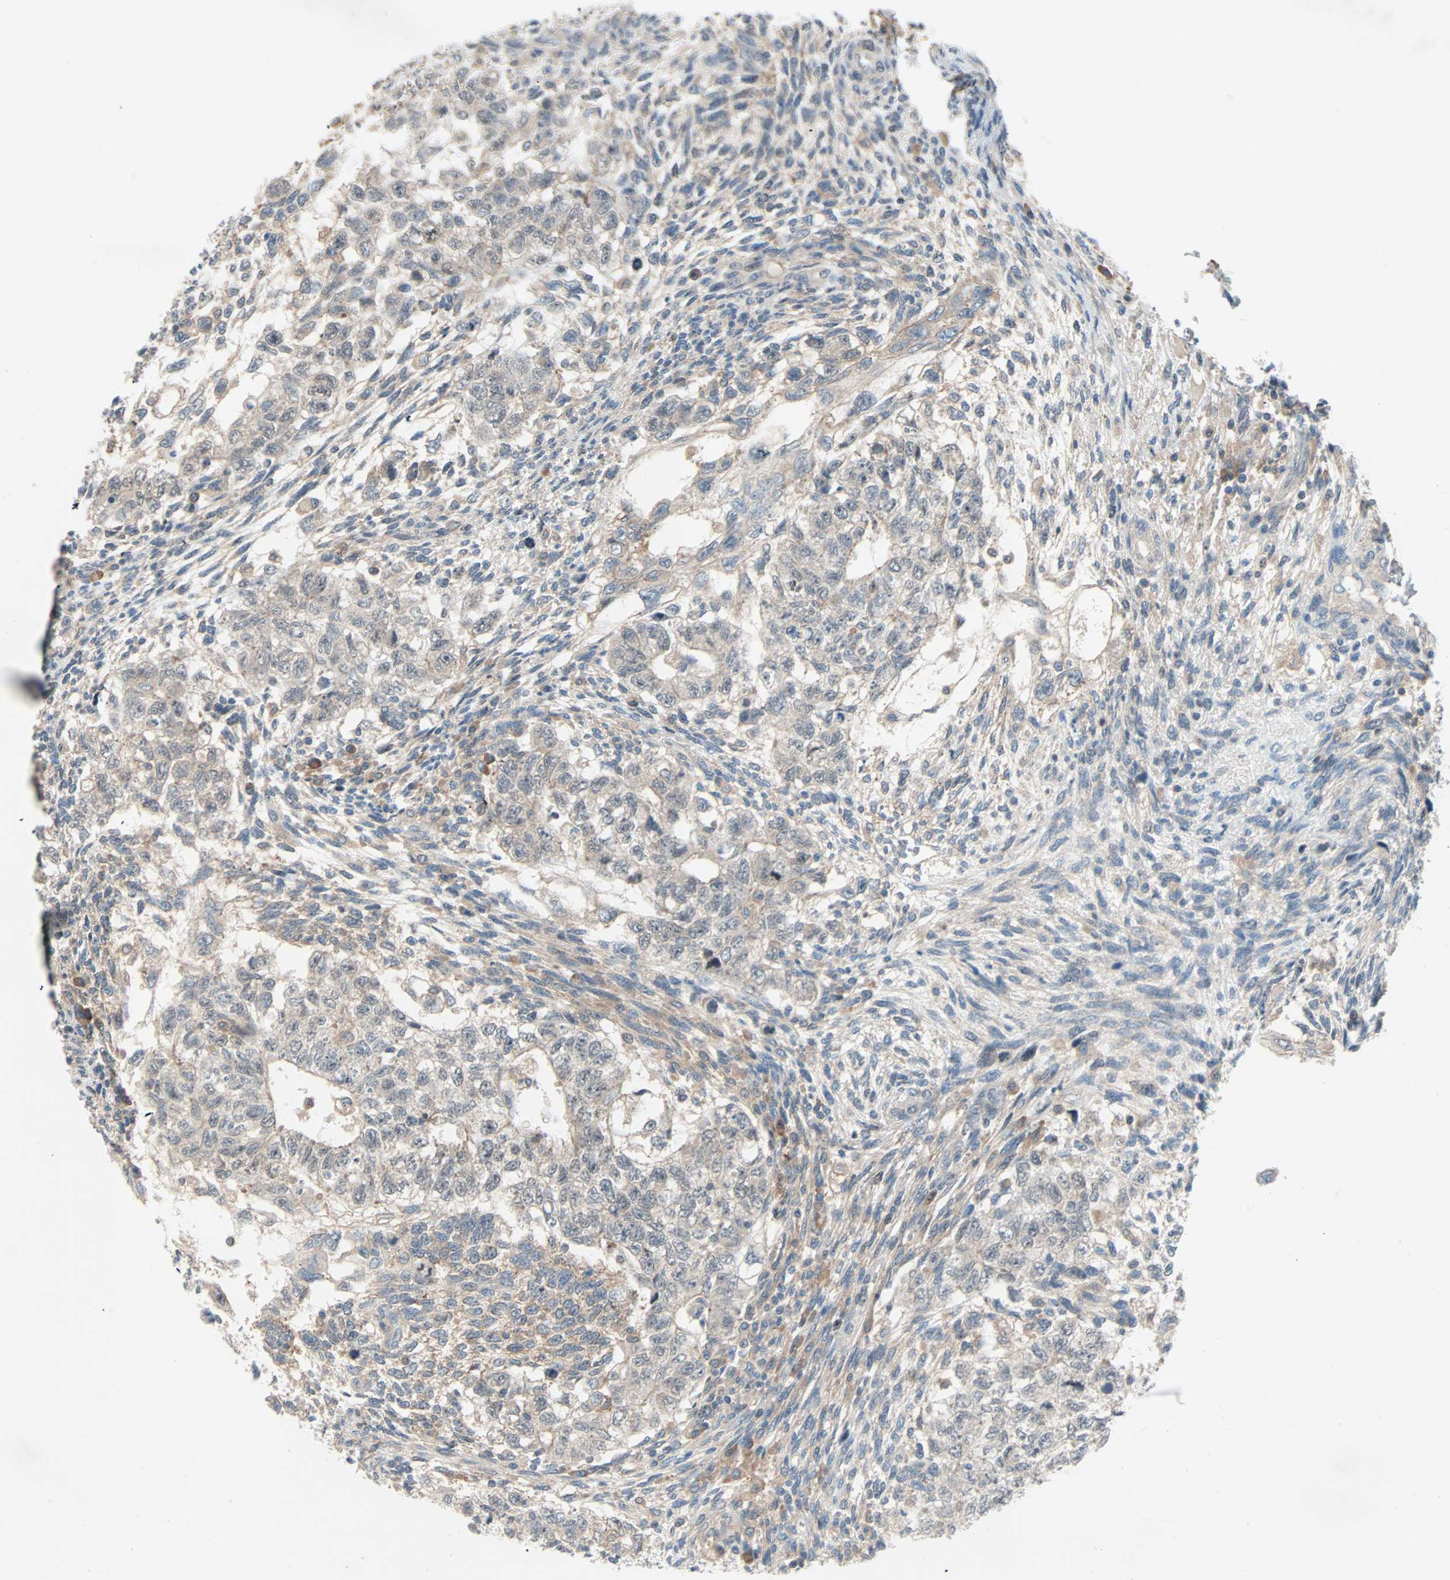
{"staining": {"intensity": "weak", "quantity": "25%-75%", "location": "cytoplasmic/membranous"}, "tissue": "testis cancer", "cell_type": "Tumor cells", "image_type": "cancer", "snomed": [{"axis": "morphology", "description": "Normal tissue, NOS"}, {"axis": "morphology", "description": "Carcinoma, Embryonal, NOS"}, {"axis": "topography", "description": "Testis"}], "caption": "Immunohistochemical staining of testis cancer (embryonal carcinoma) demonstrates weak cytoplasmic/membranous protein expression in about 25%-75% of tumor cells.", "gene": "SMIM8", "patient": {"sex": "male", "age": 36}}